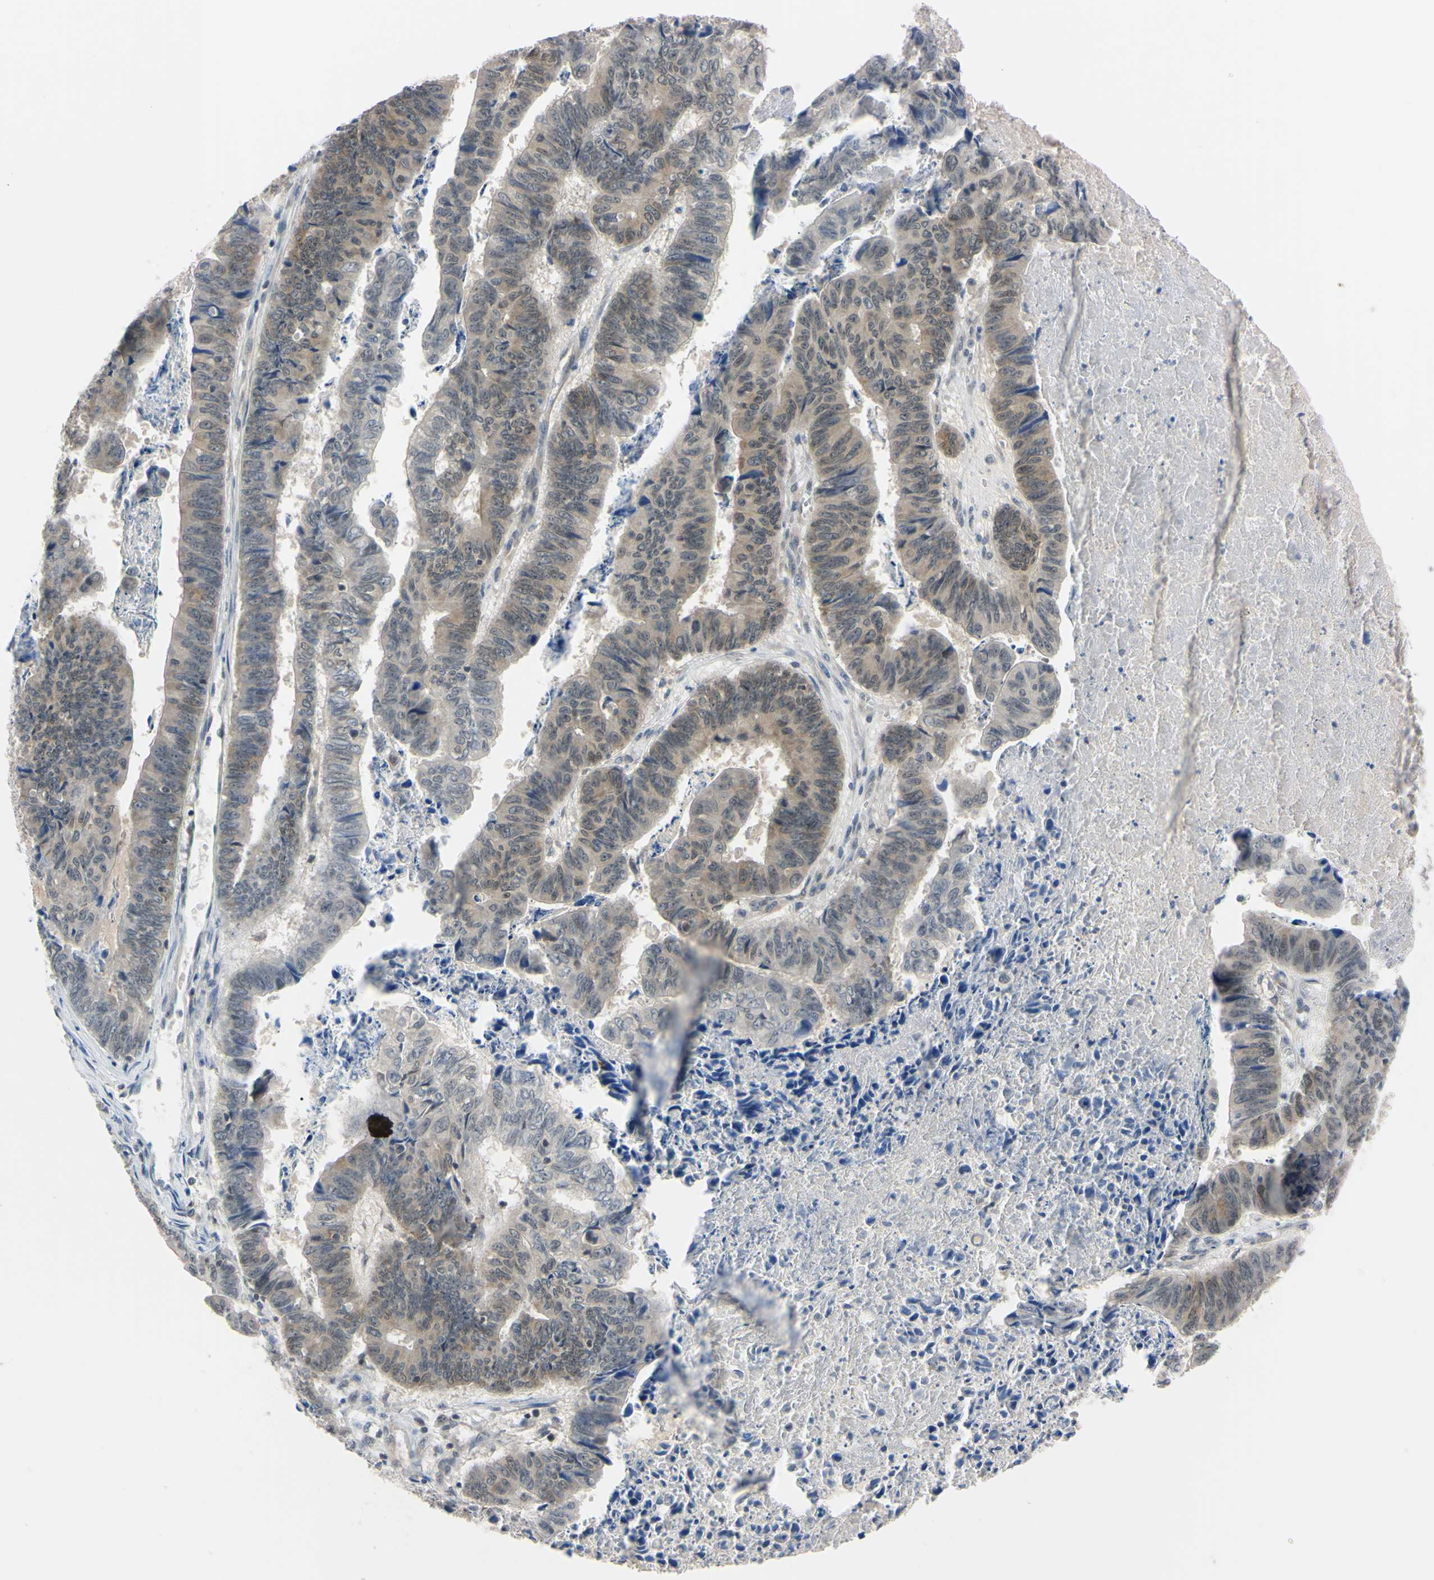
{"staining": {"intensity": "weak", "quantity": ">75%", "location": "cytoplasmic/membranous"}, "tissue": "stomach cancer", "cell_type": "Tumor cells", "image_type": "cancer", "snomed": [{"axis": "morphology", "description": "Adenocarcinoma, NOS"}, {"axis": "topography", "description": "Stomach, lower"}], "caption": "Stomach cancer (adenocarcinoma) stained with immunohistochemistry (IHC) demonstrates weak cytoplasmic/membranous expression in approximately >75% of tumor cells.", "gene": "UBE2I", "patient": {"sex": "male", "age": 77}}